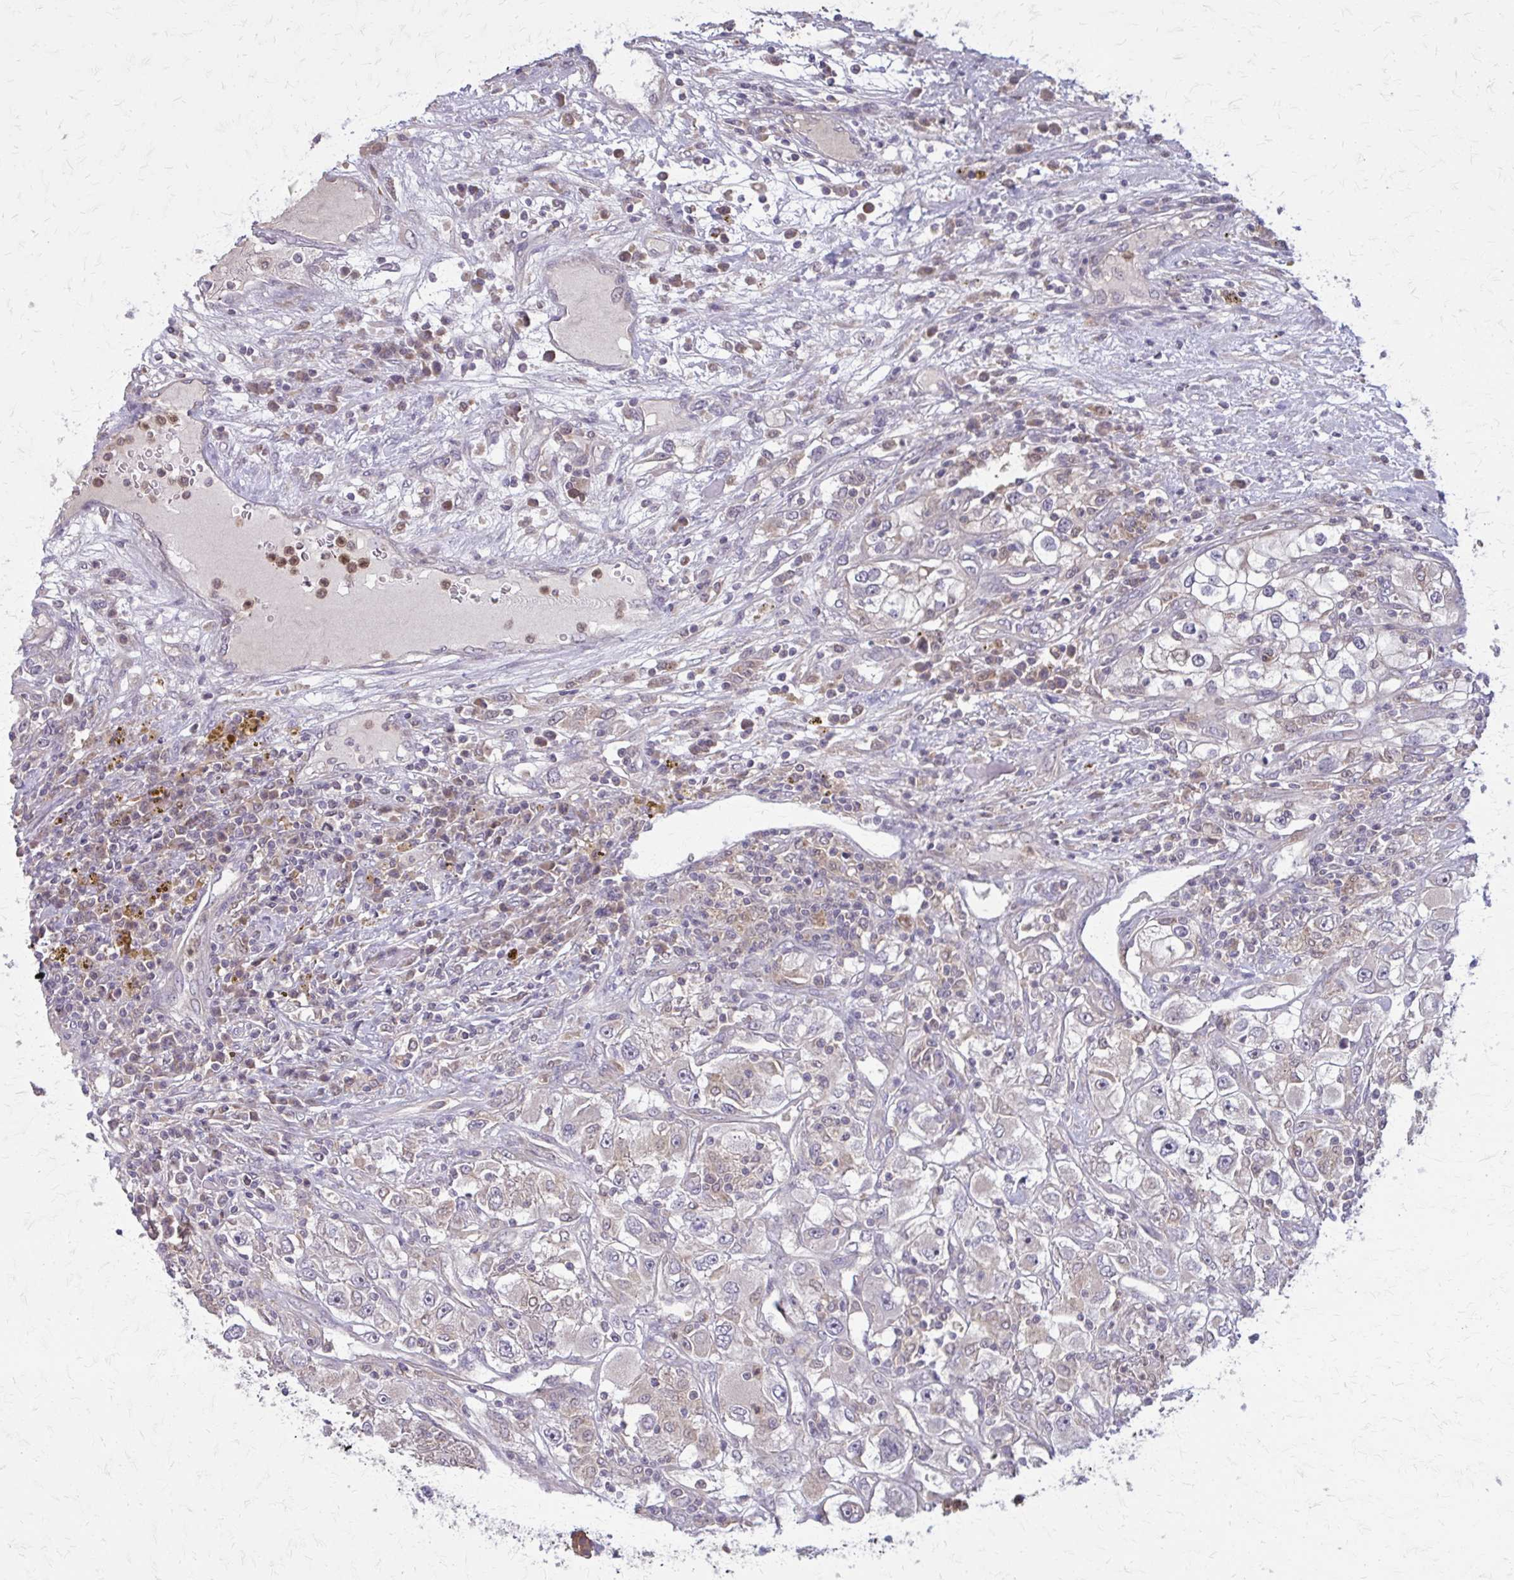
{"staining": {"intensity": "negative", "quantity": "none", "location": "none"}, "tissue": "renal cancer", "cell_type": "Tumor cells", "image_type": "cancer", "snomed": [{"axis": "morphology", "description": "Adenocarcinoma, NOS"}, {"axis": "topography", "description": "Kidney"}], "caption": "This is an immunohistochemistry photomicrograph of human renal cancer. There is no expression in tumor cells.", "gene": "NRBF2", "patient": {"sex": "female", "age": 52}}